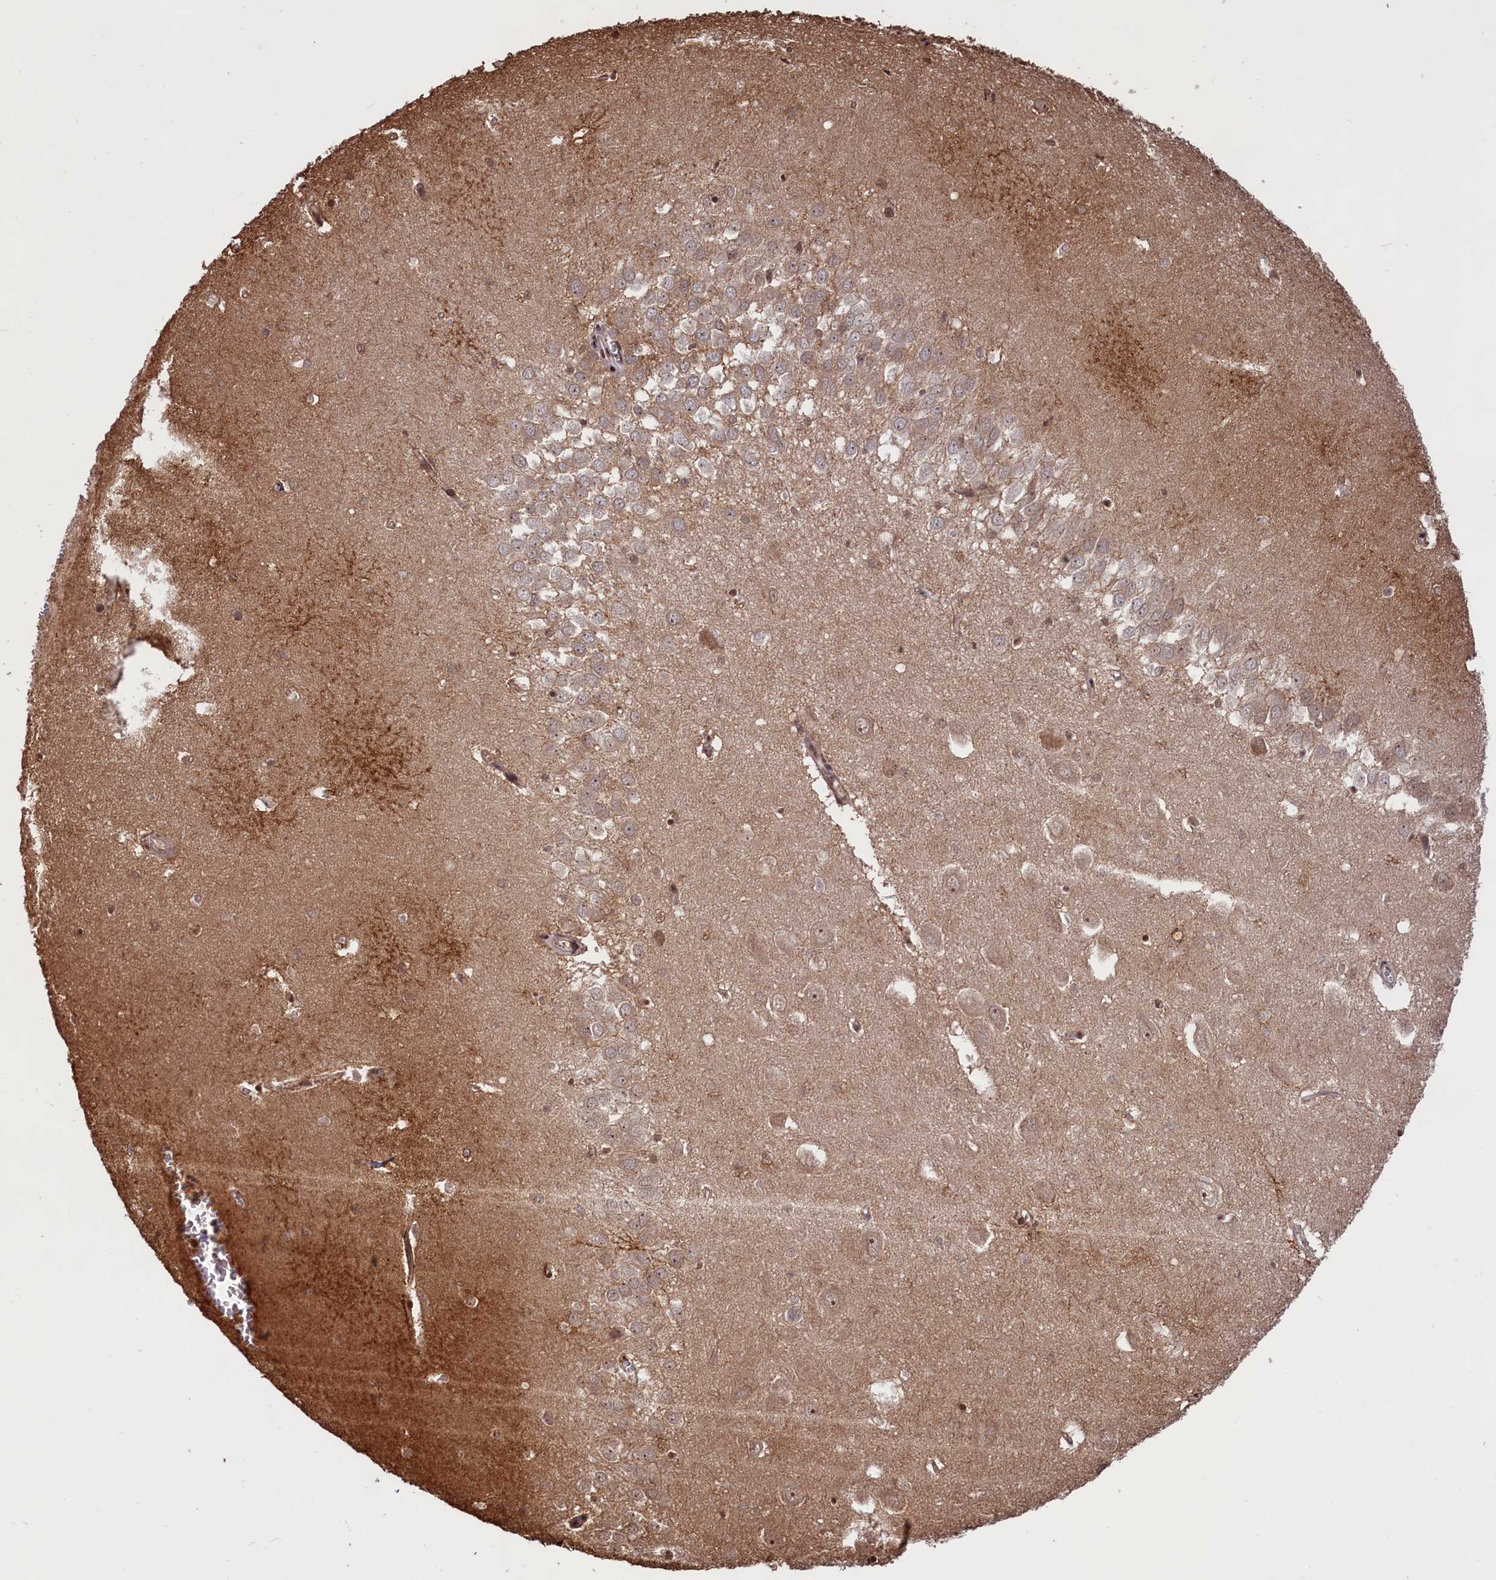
{"staining": {"intensity": "moderate", "quantity": "<25%", "location": "nuclear"}, "tissue": "hippocampus", "cell_type": "Glial cells", "image_type": "normal", "snomed": [{"axis": "morphology", "description": "Normal tissue, NOS"}, {"axis": "topography", "description": "Hippocampus"}], "caption": "DAB (3,3'-diaminobenzidine) immunohistochemical staining of benign human hippocampus shows moderate nuclear protein expression in about <25% of glial cells. Nuclei are stained in blue.", "gene": "DENND1B", "patient": {"sex": "female", "age": 64}}